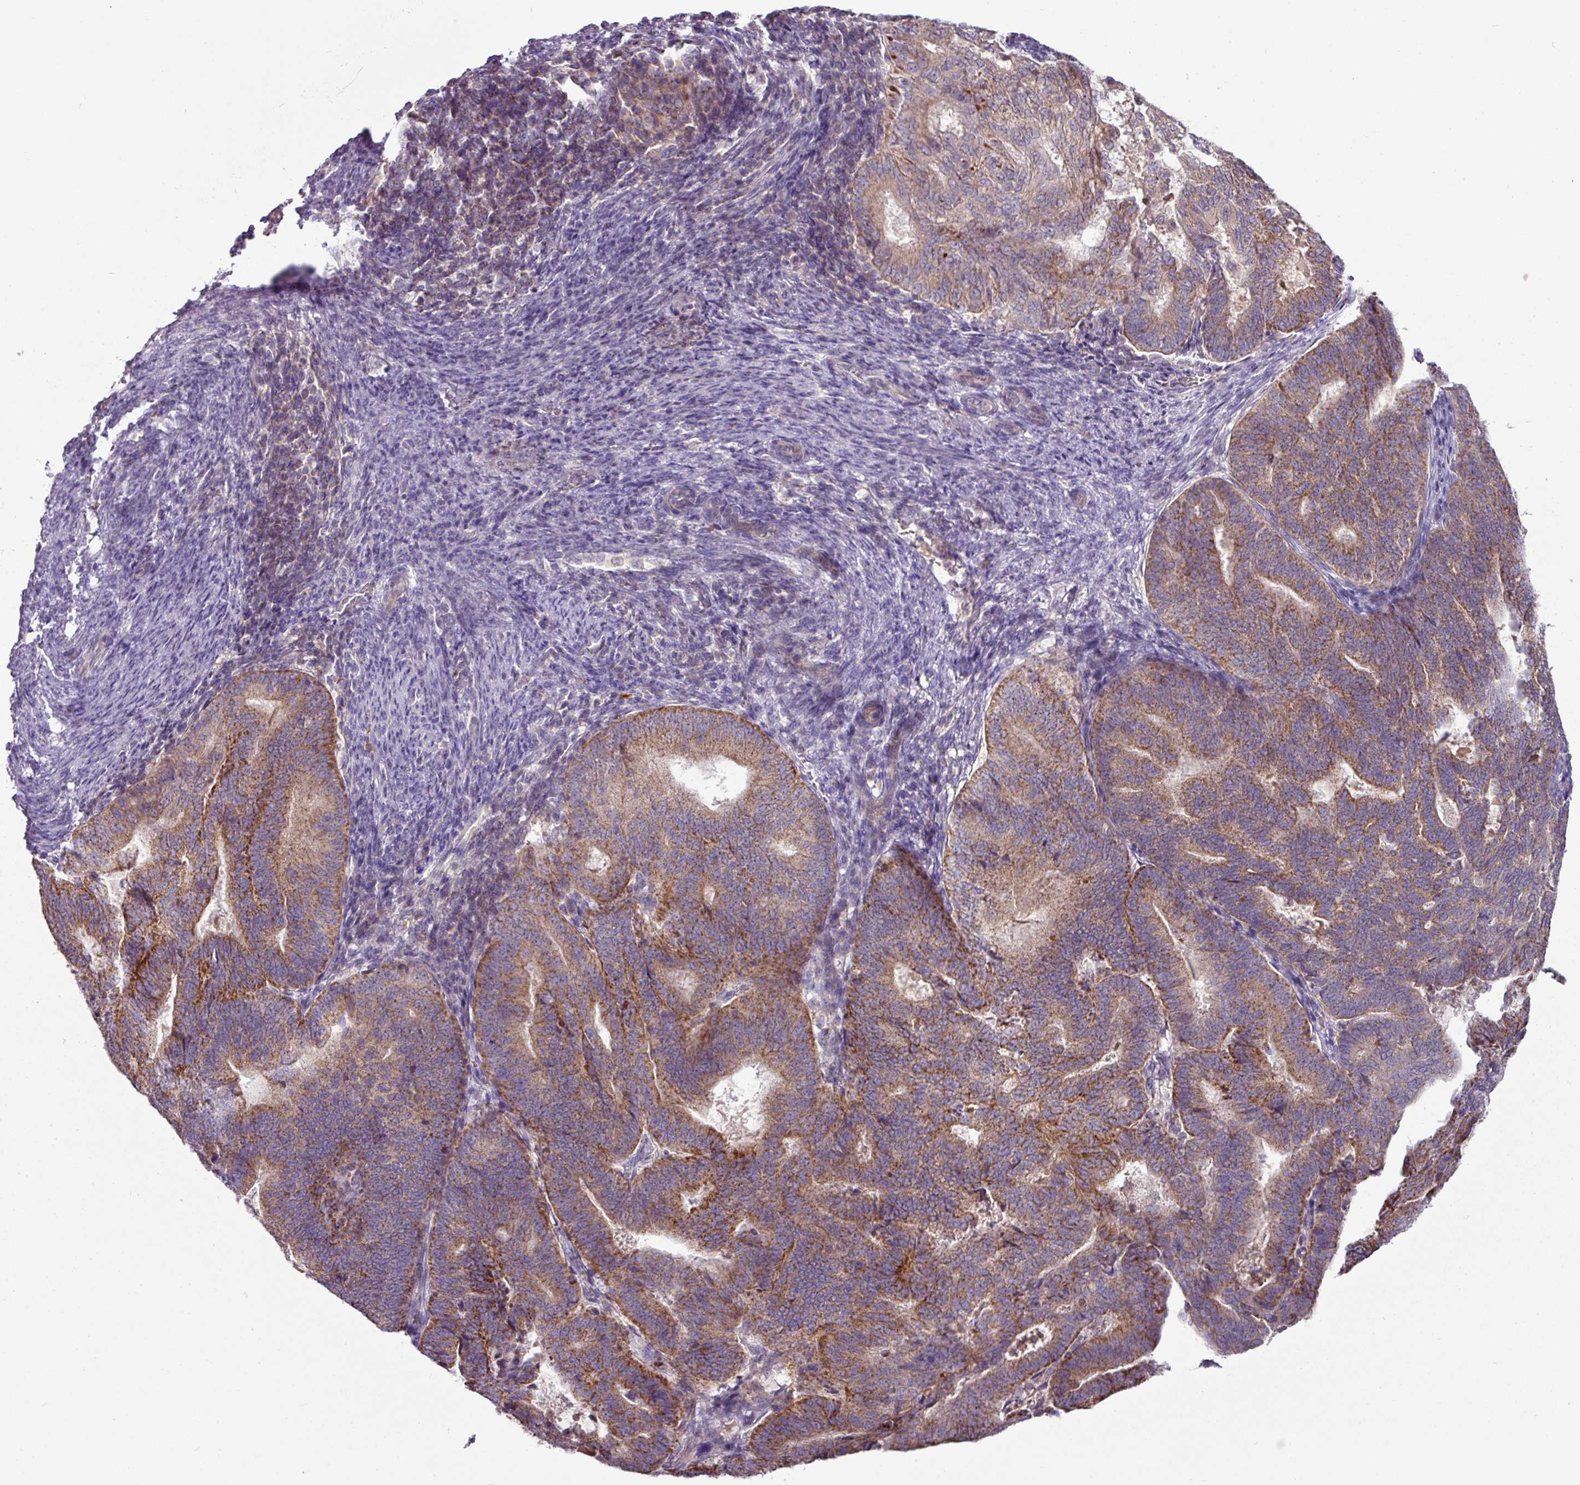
{"staining": {"intensity": "moderate", "quantity": ">75%", "location": "cytoplasmic/membranous"}, "tissue": "endometrial cancer", "cell_type": "Tumor cells", "image_type": "cancer", "snomed": [{"axis": "morphology", "description": "Adenocarcinoma, NOS"}, {"axis": "topography", "description": "Endometrium"}], "caption": "This is a micrograph of immunohistochemistry (IHC) staining of adenocarcinoma (endometrial), which shows moderate staining in the cytoplasmic/membranous of tumor cells.", "gene": "TRAPPC1", "patient": {"sex": "female", "age": 70}}